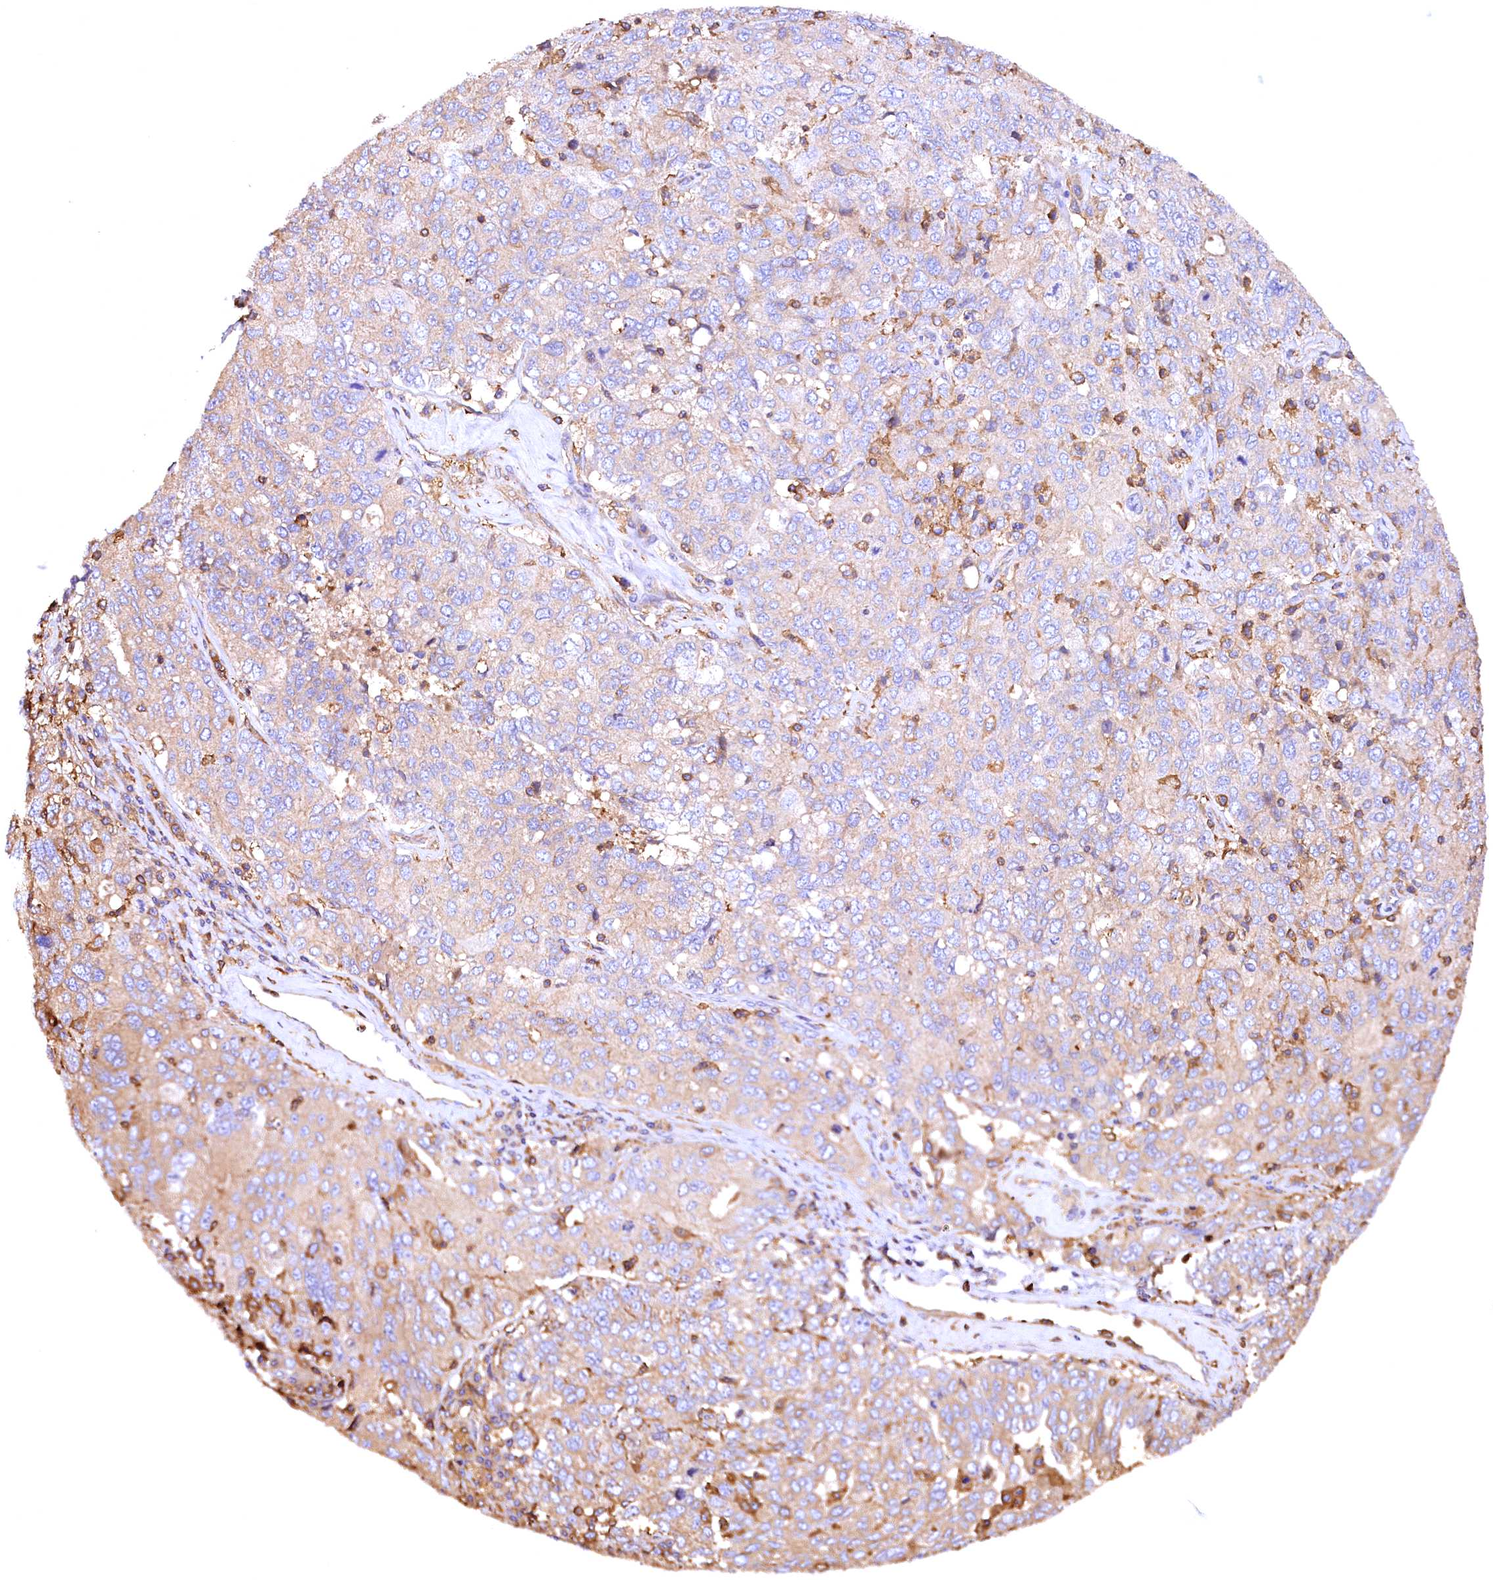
{"staining": {"intensity": "weak", "quantity": "<25%", "location": "cytoplasmic/membranous"}, "tissue": "ovarian cancer", "cell_type": "Tumor cells", "image_type": "cancer", "snomed": [{"axis": "morphology", "description": "Carcinoma, endometroid"}, {"axis": "topography", "description": "Ovary"}], "caption": "This is an IHC micrograph of human ovarian endometroid carcinoma. There is no positivity in tumor cells.", "gene": "RARS2", "patient": {"sex": "female", "age": 62}}